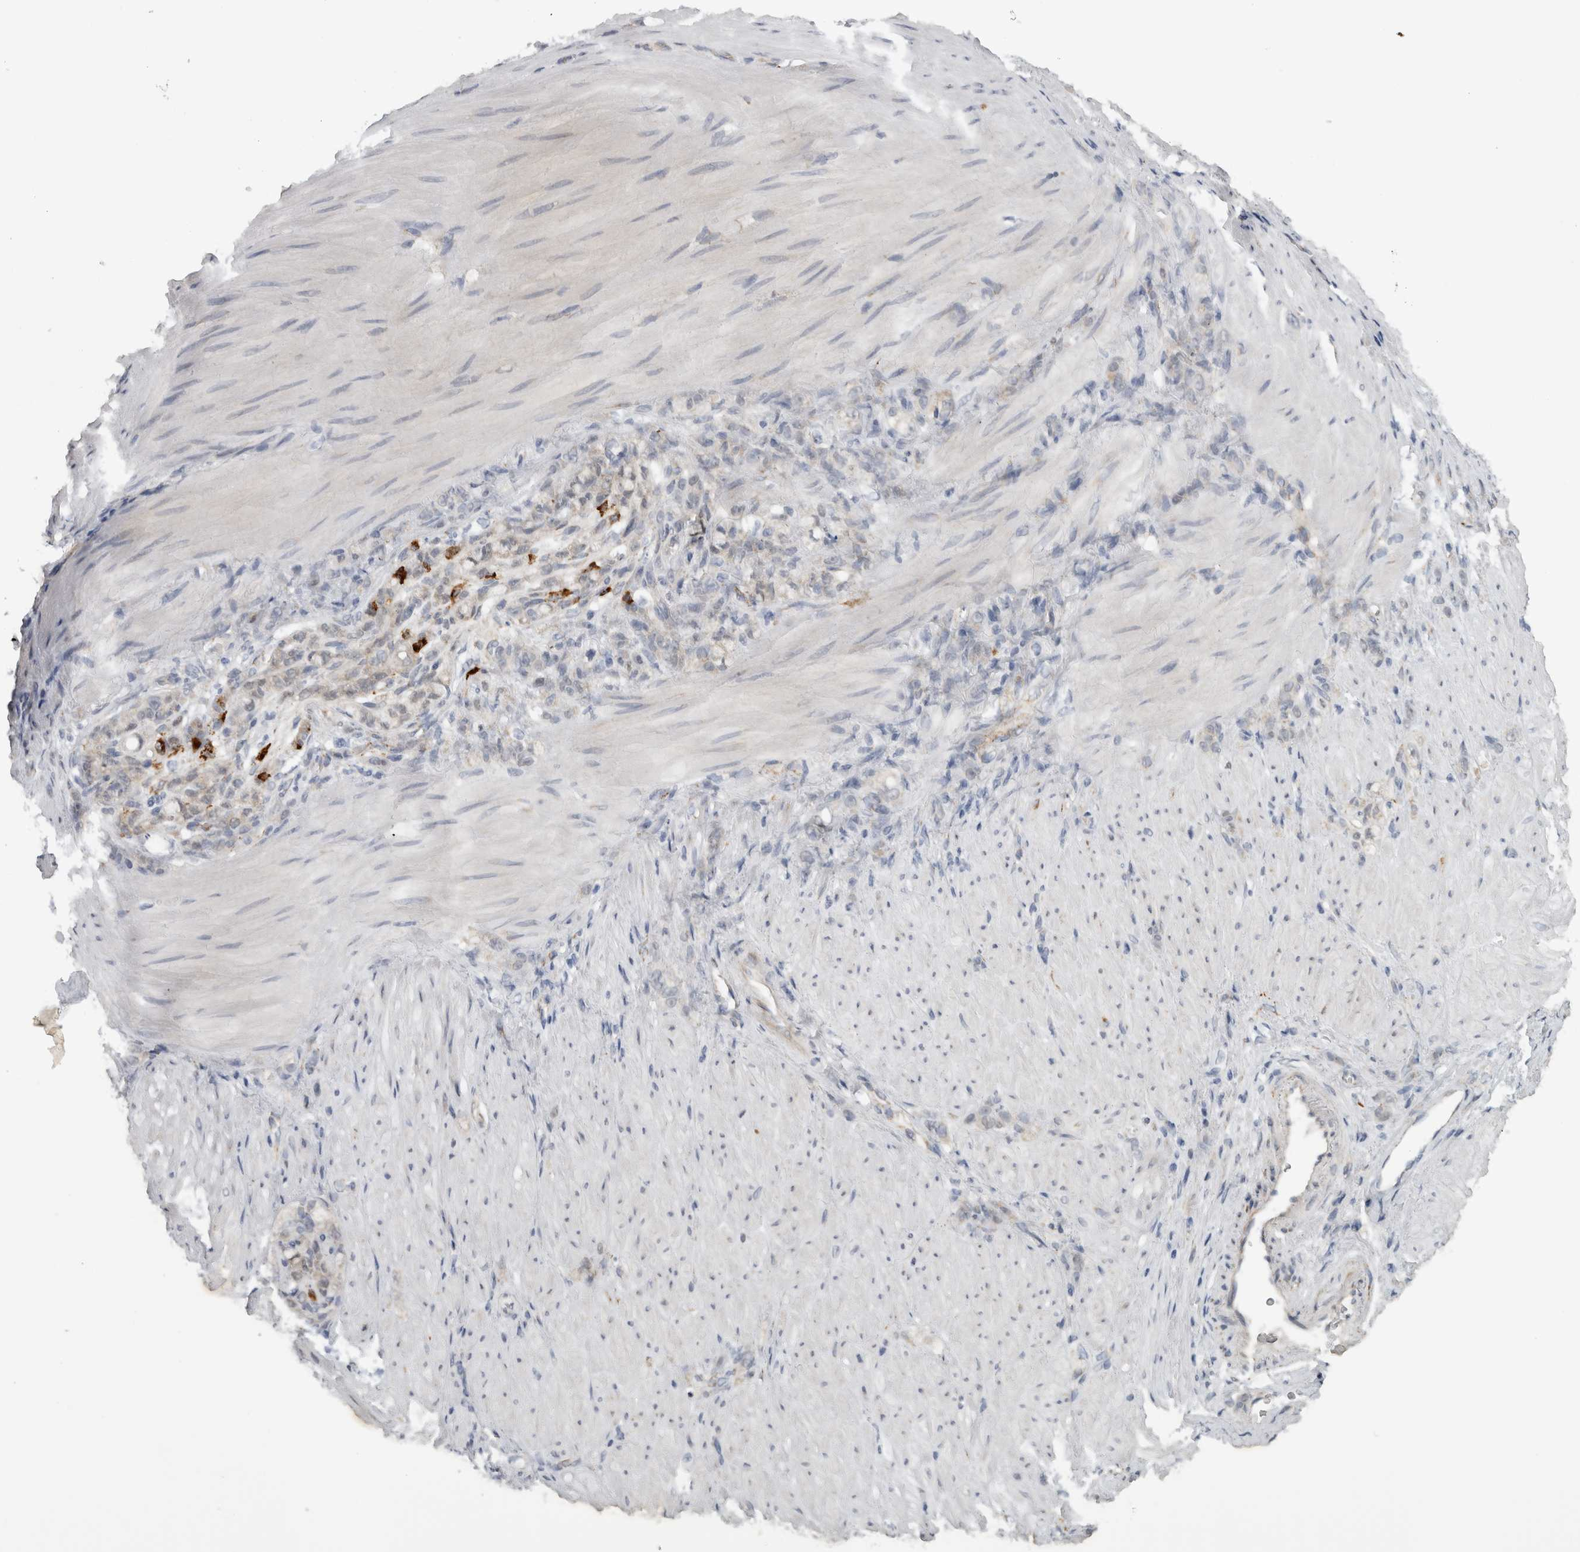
{"staining": {"intensity": "negative", "quantity": "none", "location": "none"}, "tissue": "stomach cancer", "cell_type": "Tumor cells", "image_type": "cancer", "snomed": [{"axis": "morphology", "description": "Normal tissue, NOS"}, {"axis": "morphology", "description": "Adenocarcinoma, NOS"}, {"axis": "topography", "description": "Stomach"}], "caption": "A micrograph of human adenocarcinoma (stomach) is negative for staining in tumor cells.", "gene": "DYRK2", "patient": {"sex": "male", "age": 82}}